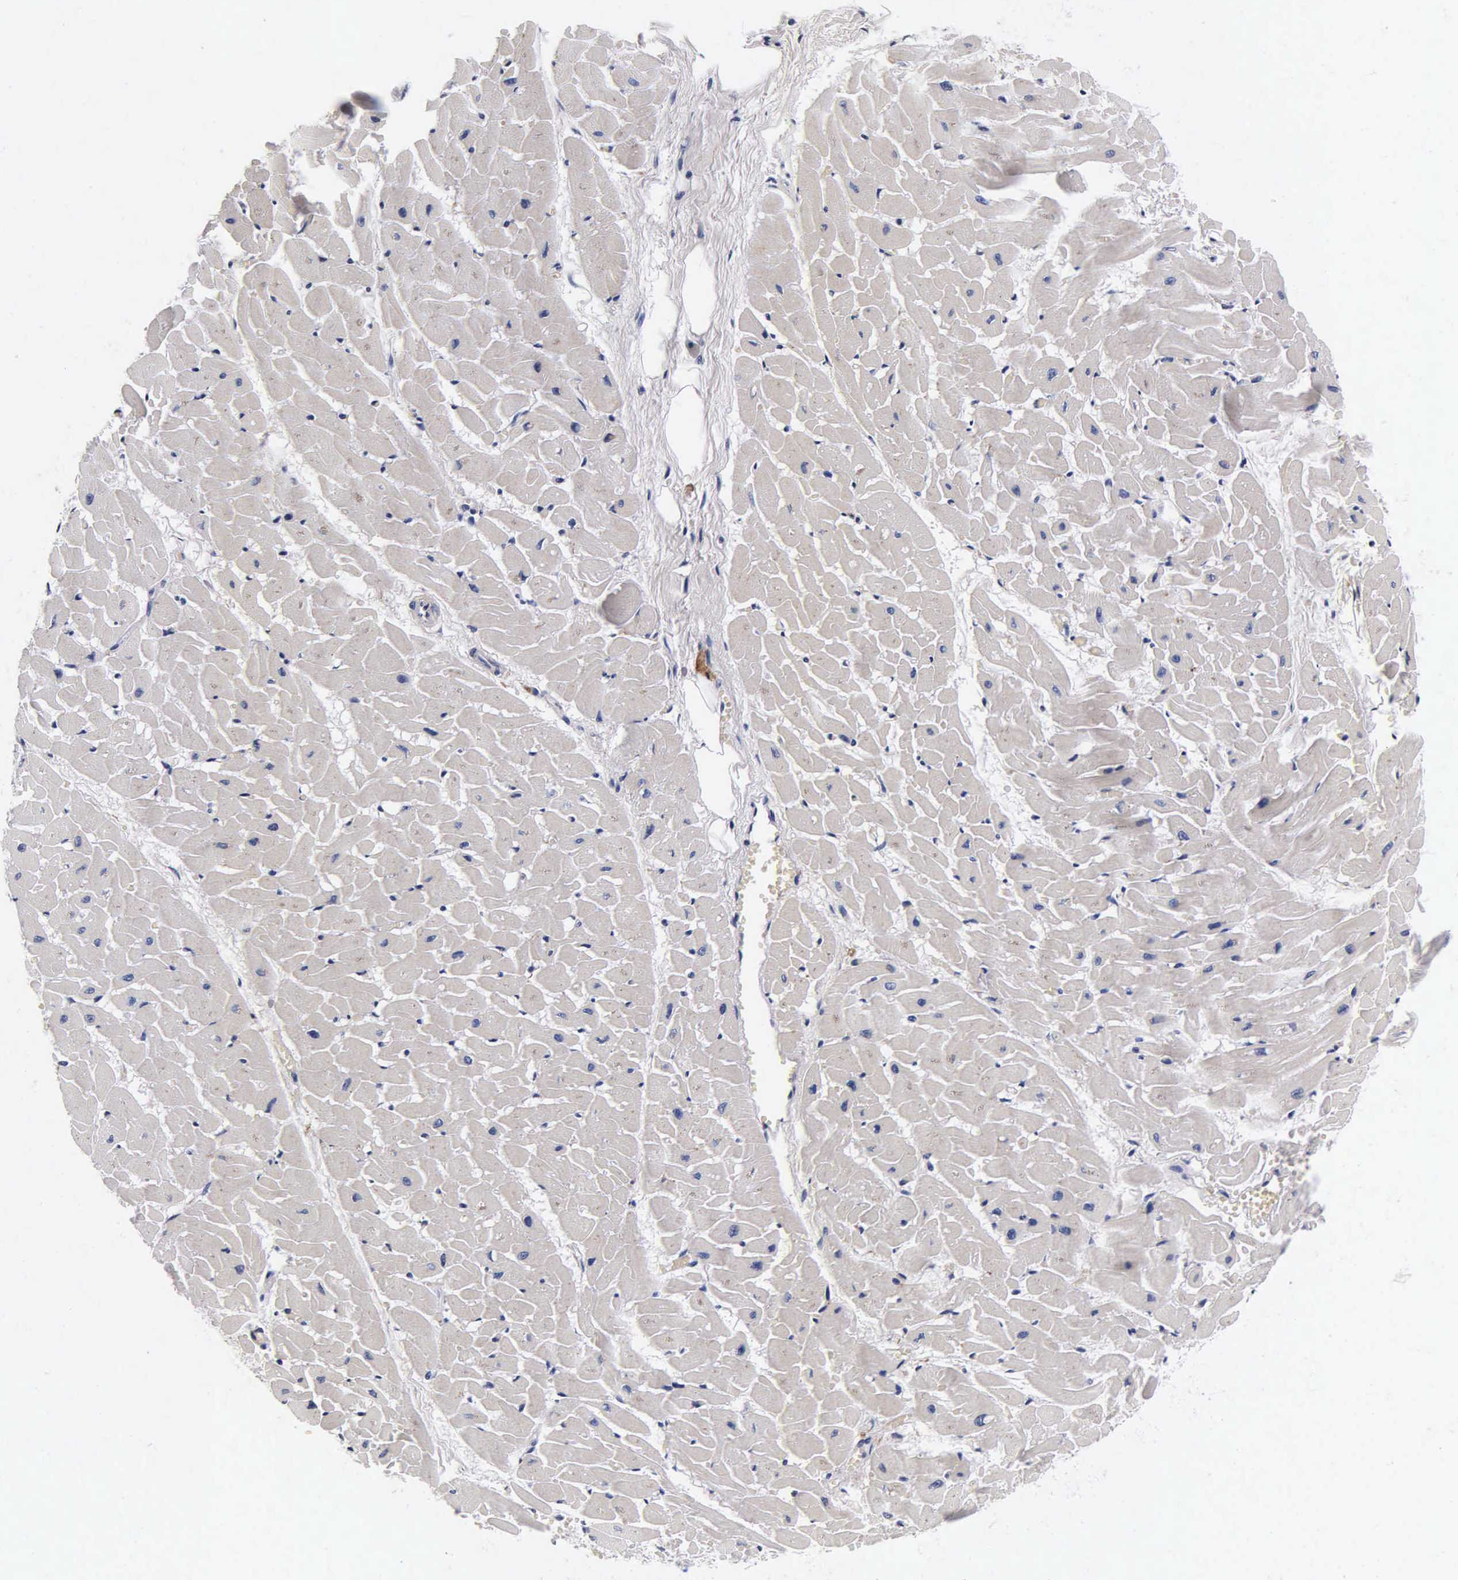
{"staining": {"intensity": "negative", "quantity": "none", "location": "none"}, "tissue": "heart muscle", "cell_type": "Cardiomyocytes", "image_type": "normal", "snomed": [{"axis": "morphology", "description": "Normal tissue, NOS"}, {"axis": "topography", "description": "Heart"}], "caption": "The histopathology image exhibits no significant positivity in cardiomyocytes of heart muscle. The staining is performed using DAB (3,3'-diaminobenzidine) brown chromogen with nuclei counter-stained in using hematoxylin.", "gene": "ENO2", "patient": {"sex": "female", "age": 19}}